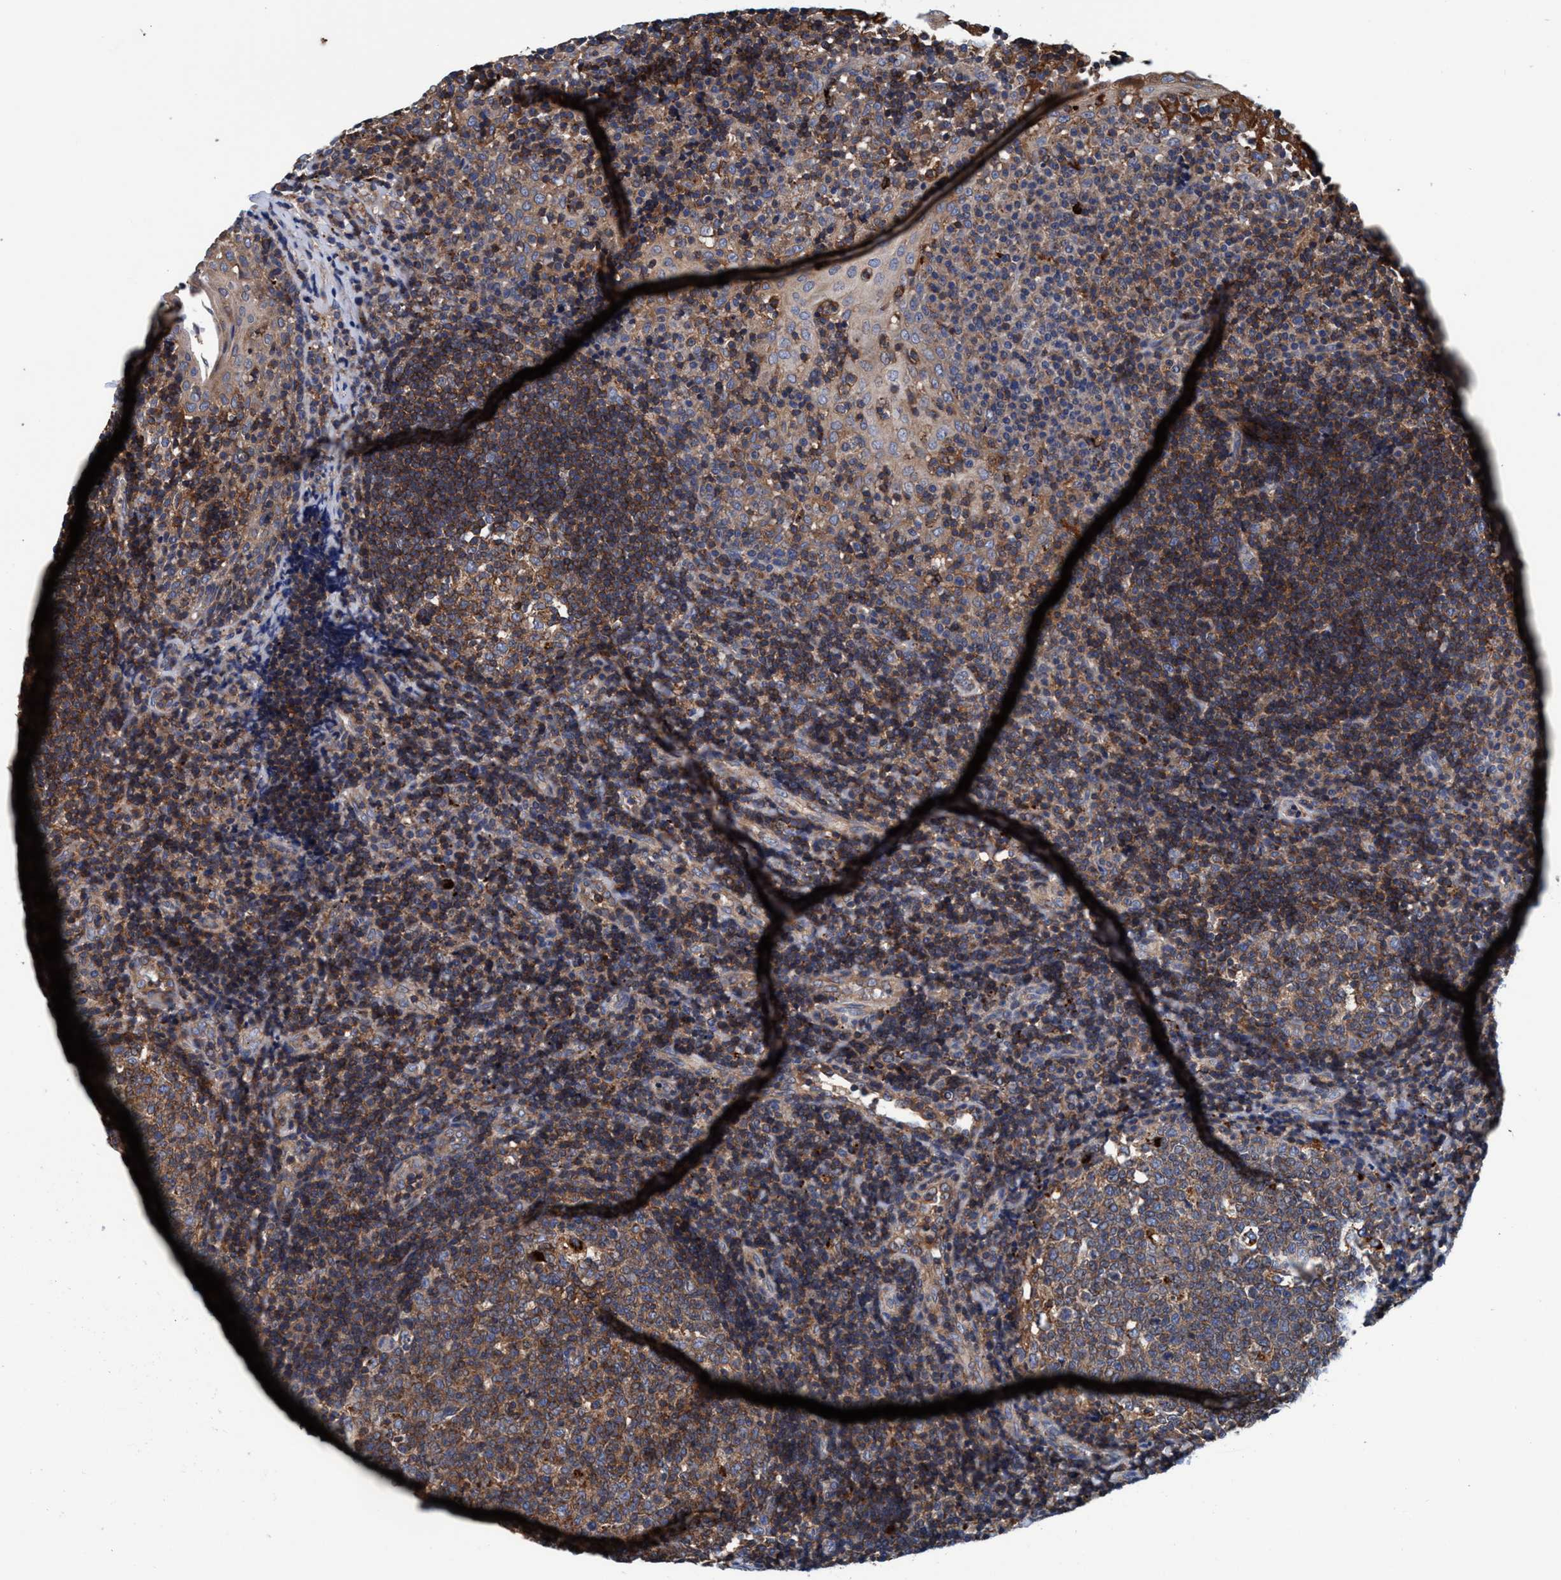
{"staining": {"intensity": "moderate", "quantity": "25%-75%", "location": "cytoplasmic/membranous"}, "tissue": "tonsil", "cell_type": "Germinal center cells", "image_type": "normal", "snomed": [{"axis": "morphology", "description": "Normal tissue, NOS"}, {"axis": "topography", "description": "Tonsil"}], "caption": "Immunohistochemical staining of normal human tonsil shows medium levels of moderate cytoplasmic/membranous staining in approximately 25%-75% of germinal center cells. The staining was performed using DAB (3,3'-diaminobenzidine), with brown indicating positive protein expression. Nuclei are stained blue with hematoxylin.", "gene": "ENDOG", "patient": {"sex": "female", "age": 40}}